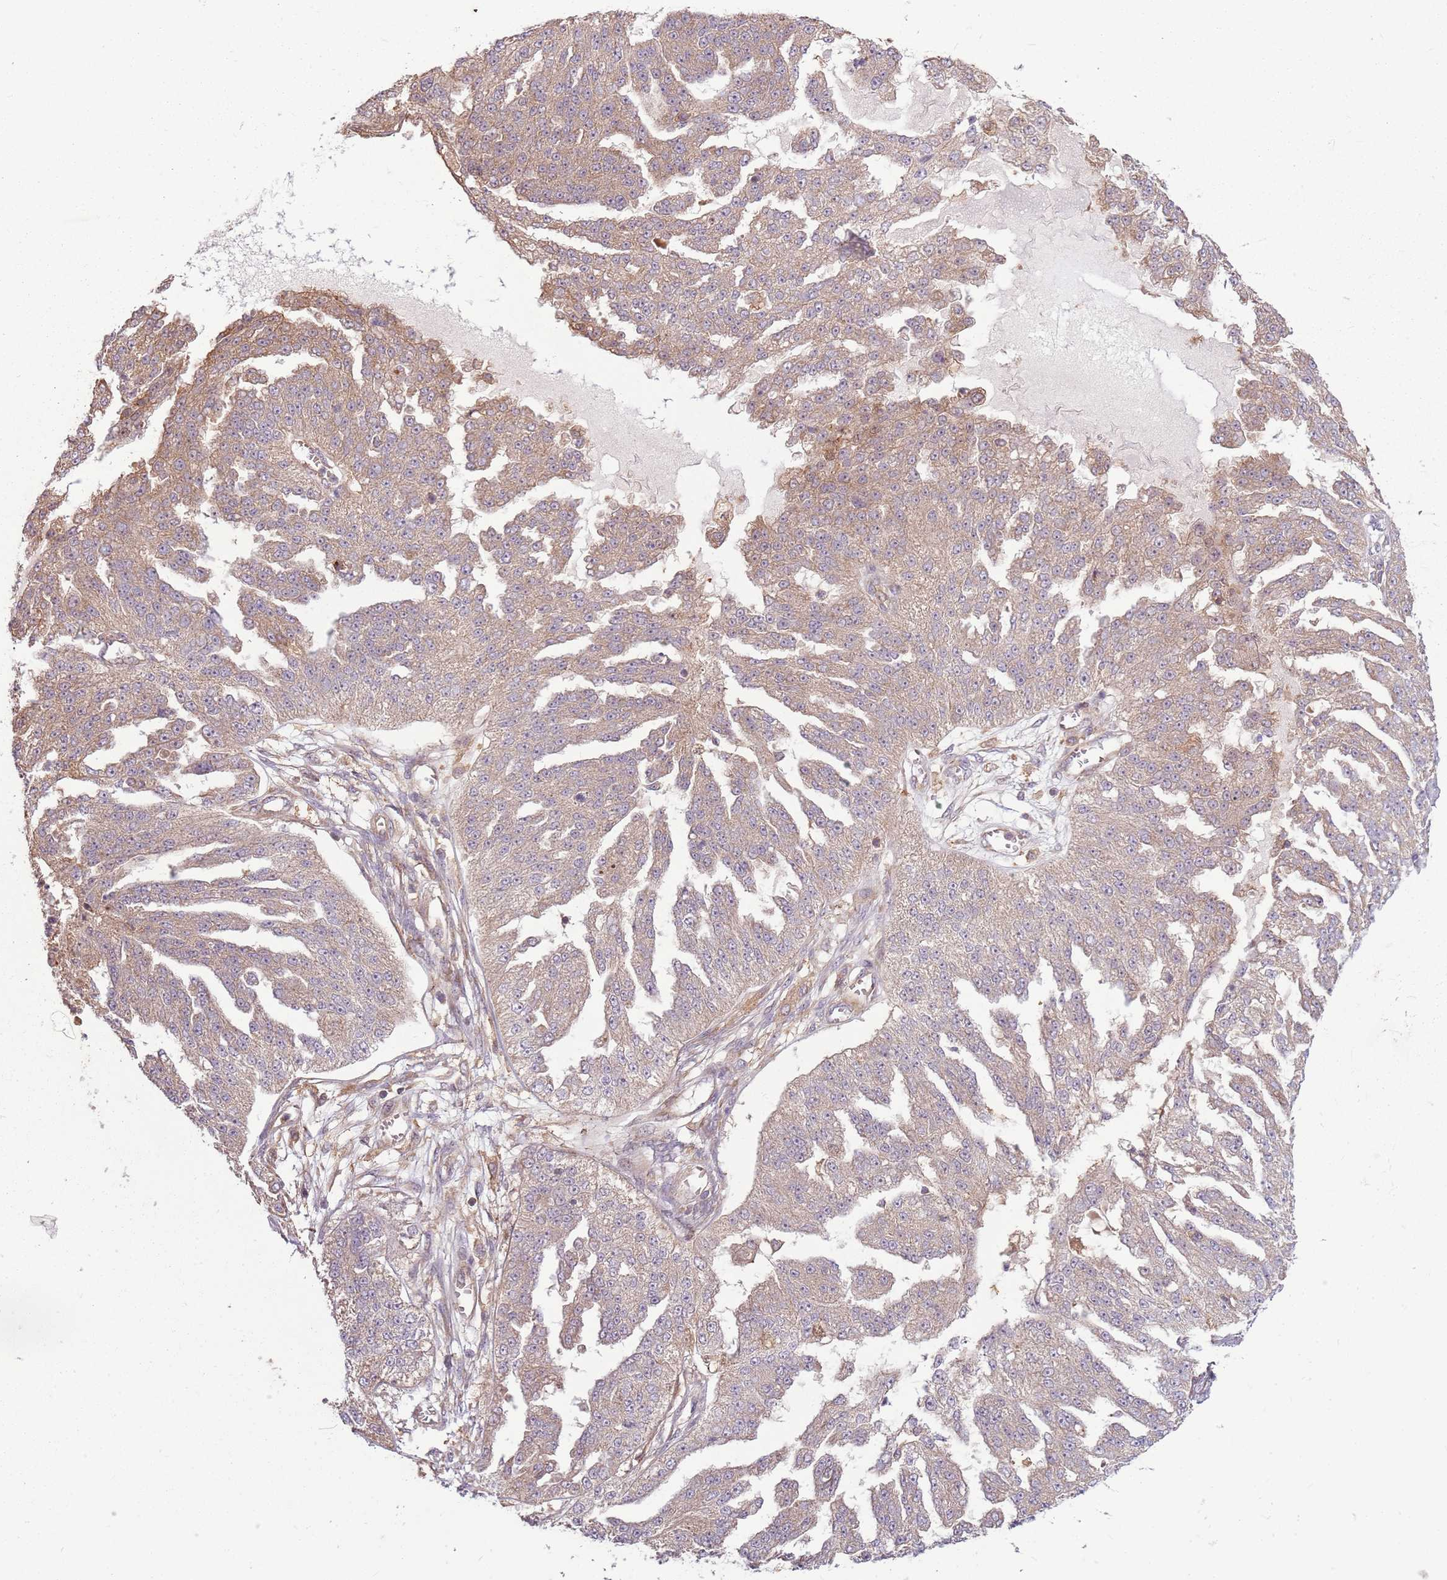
{"staining": {"intensity": "moderate", "quantity": "25%-75%", "location": "cytoplasmic/membranous"}, "tissue": "ovarian cancer", "cell_type": "Tumor cells", "image_type": "cancer", "snomed": [{"axis": "morphology", "description": "Cystadenocarcinoma, serous, NOS"}, {"axis": "topography", "description": "Ovary"}], "caption": "A photomicrograph of human ovarian cancer stained for a protein shows moderate cytoplasmic/membranous brown staining in tumor cells.", "gene": "RPL21", "patient": {"sex": "female", "age": 58}}